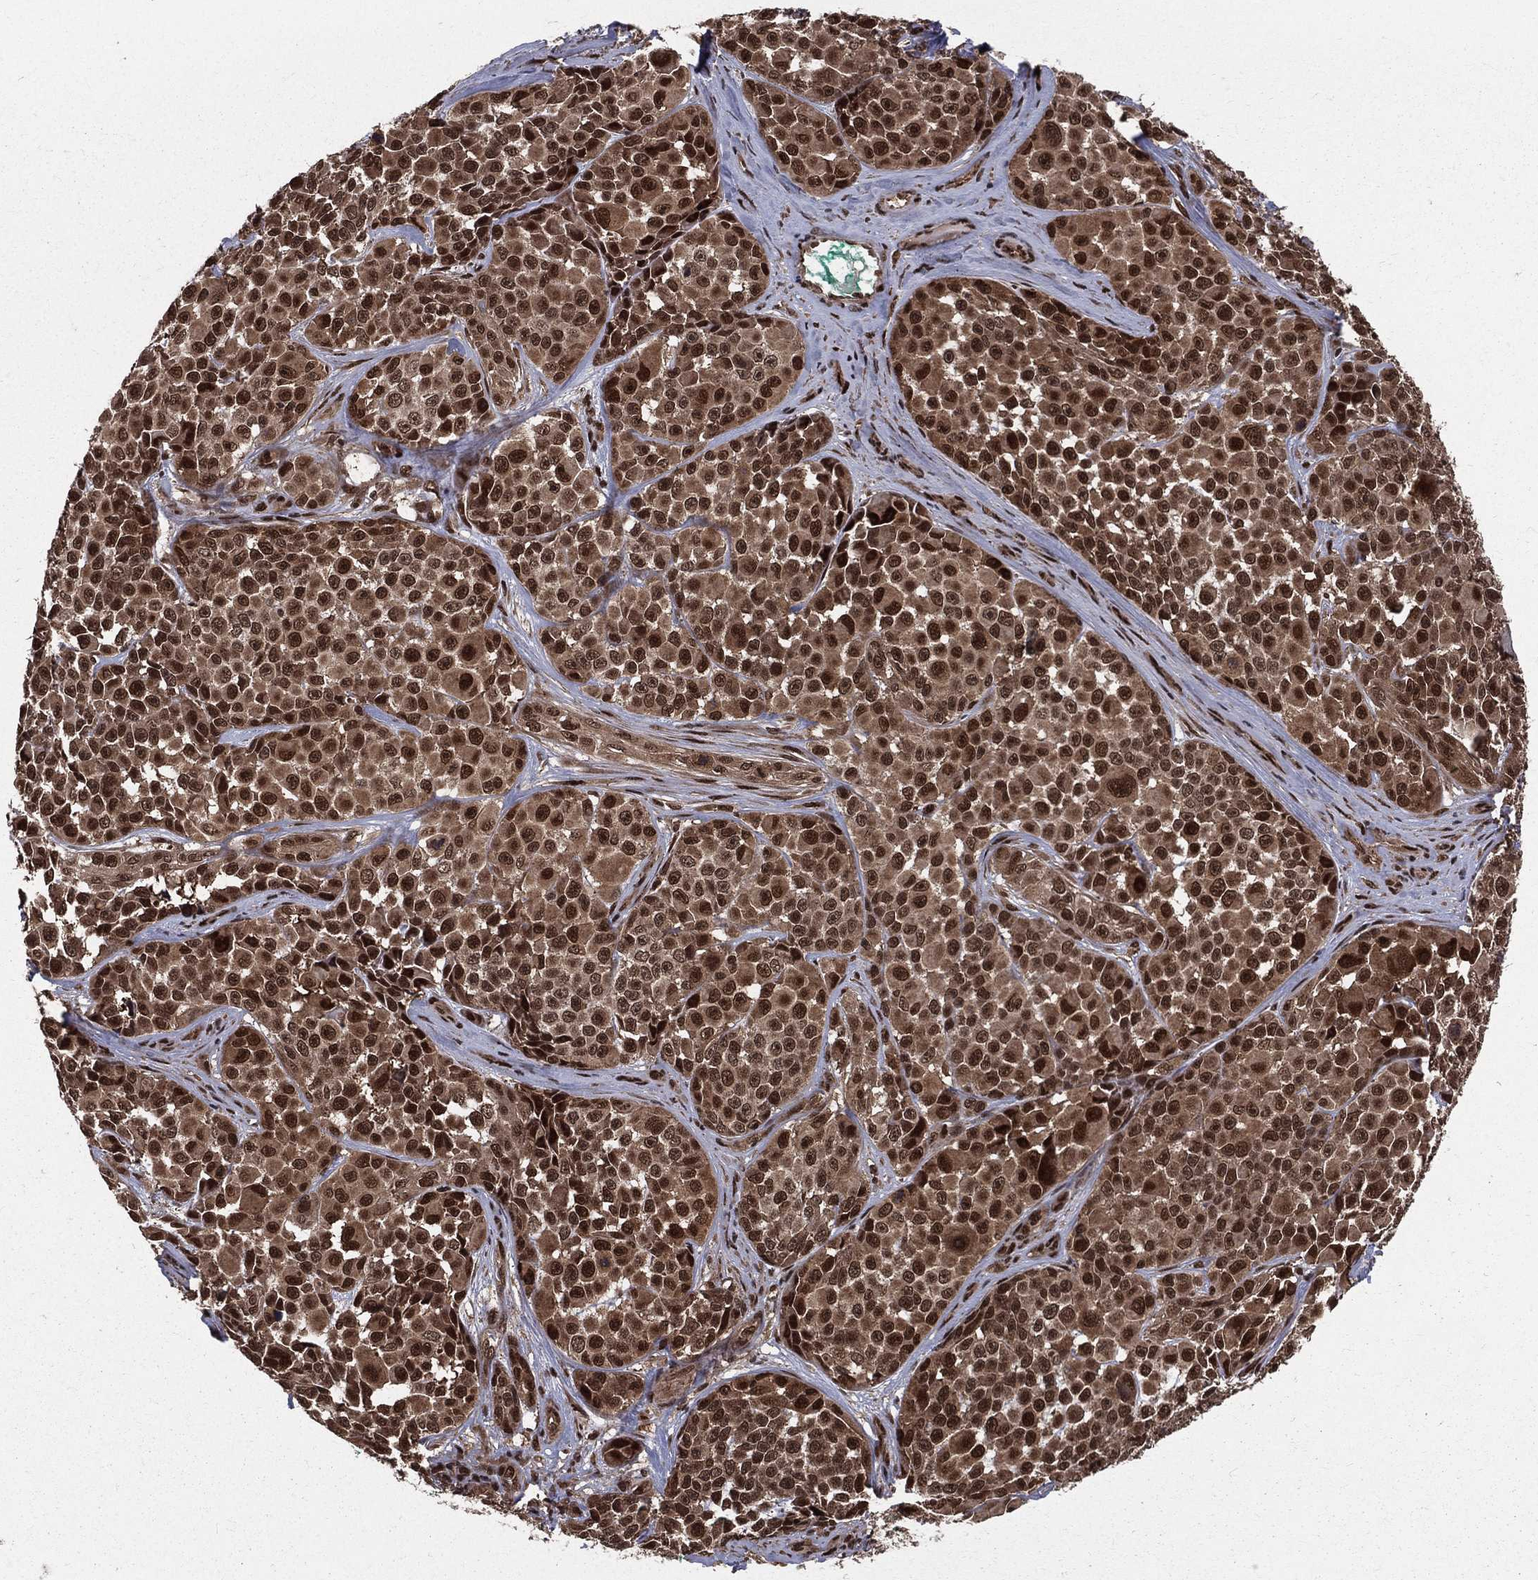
{"staining": {"intensity": "strong", "quantity": ">75%", "location": "cytoplasmic/membranous,nuclear"}, "tissue": "melanoma", "cell_type": "Tumor cells", "image_type": "cancer", "snomed": [{"axis": "morphology", "description": "Malignant melanoma, NOS"}, {"axis": "topography", "description": "Skin"}], "caption": "Immunohistochemical staining of human melanoma reveals strong cytoplasmic/membranous and nuclear protein expression in about >75% of tumor cells.", "gene": "COPS4", "patient": {"sex": "female", "age": 88}}